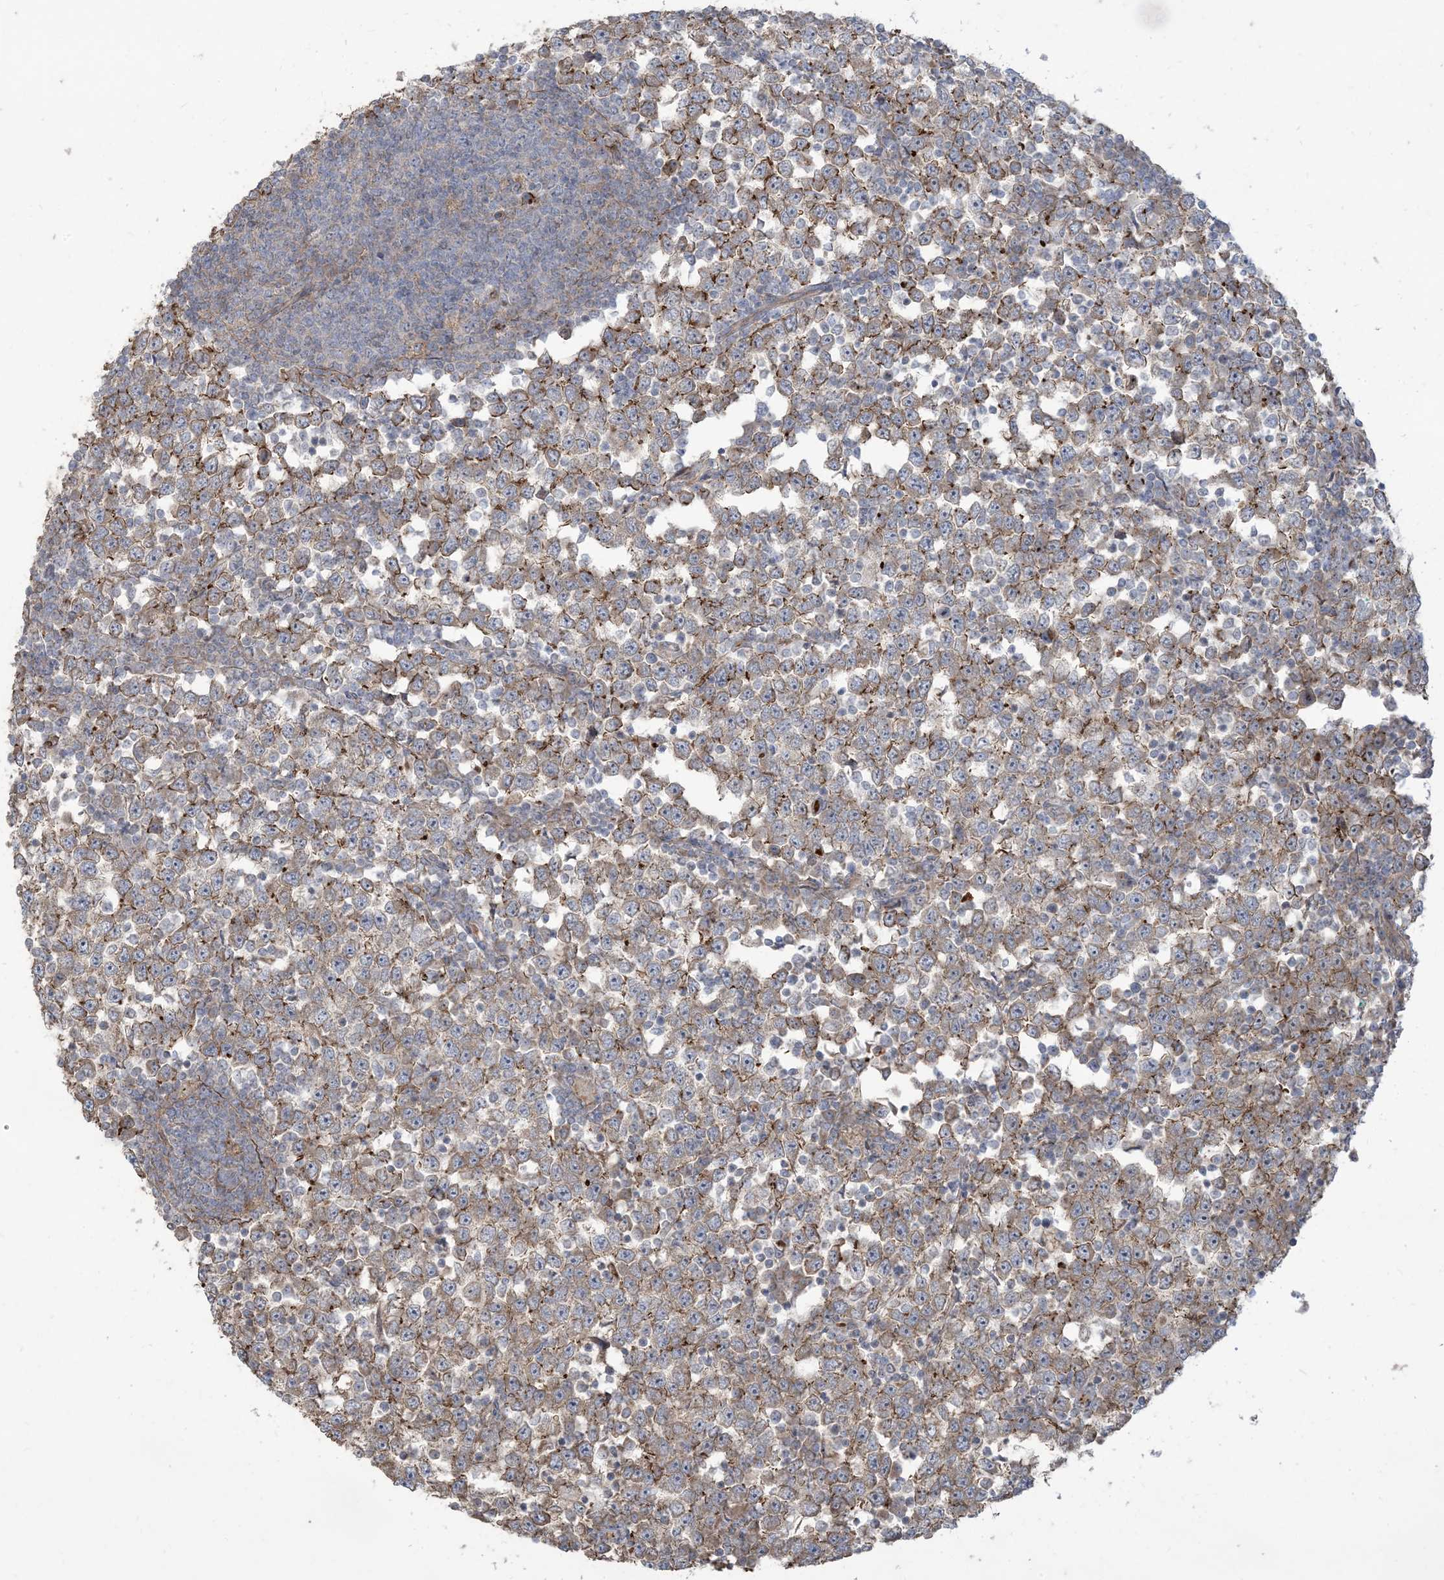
{"staining": {"intensity": "moderate", "quantity": "<25%", "location": "cytoplasmic/membranous"}, "tissue": "testis cancer", "cell_type": "Tumor cells", "image_type": "cancer", "snomed": [{"axis": "morphology", "description": "Seminoma, NOS"}, {"axis": "topography", "description": "Testis"}], "caption": "Moderate cytoplasmic/membranous protein expression is present in about <25% of tumor cells in testis cancer (seminoma).", "gene": "KLHL18", "patient": {"sex": "male", "age": 65}}